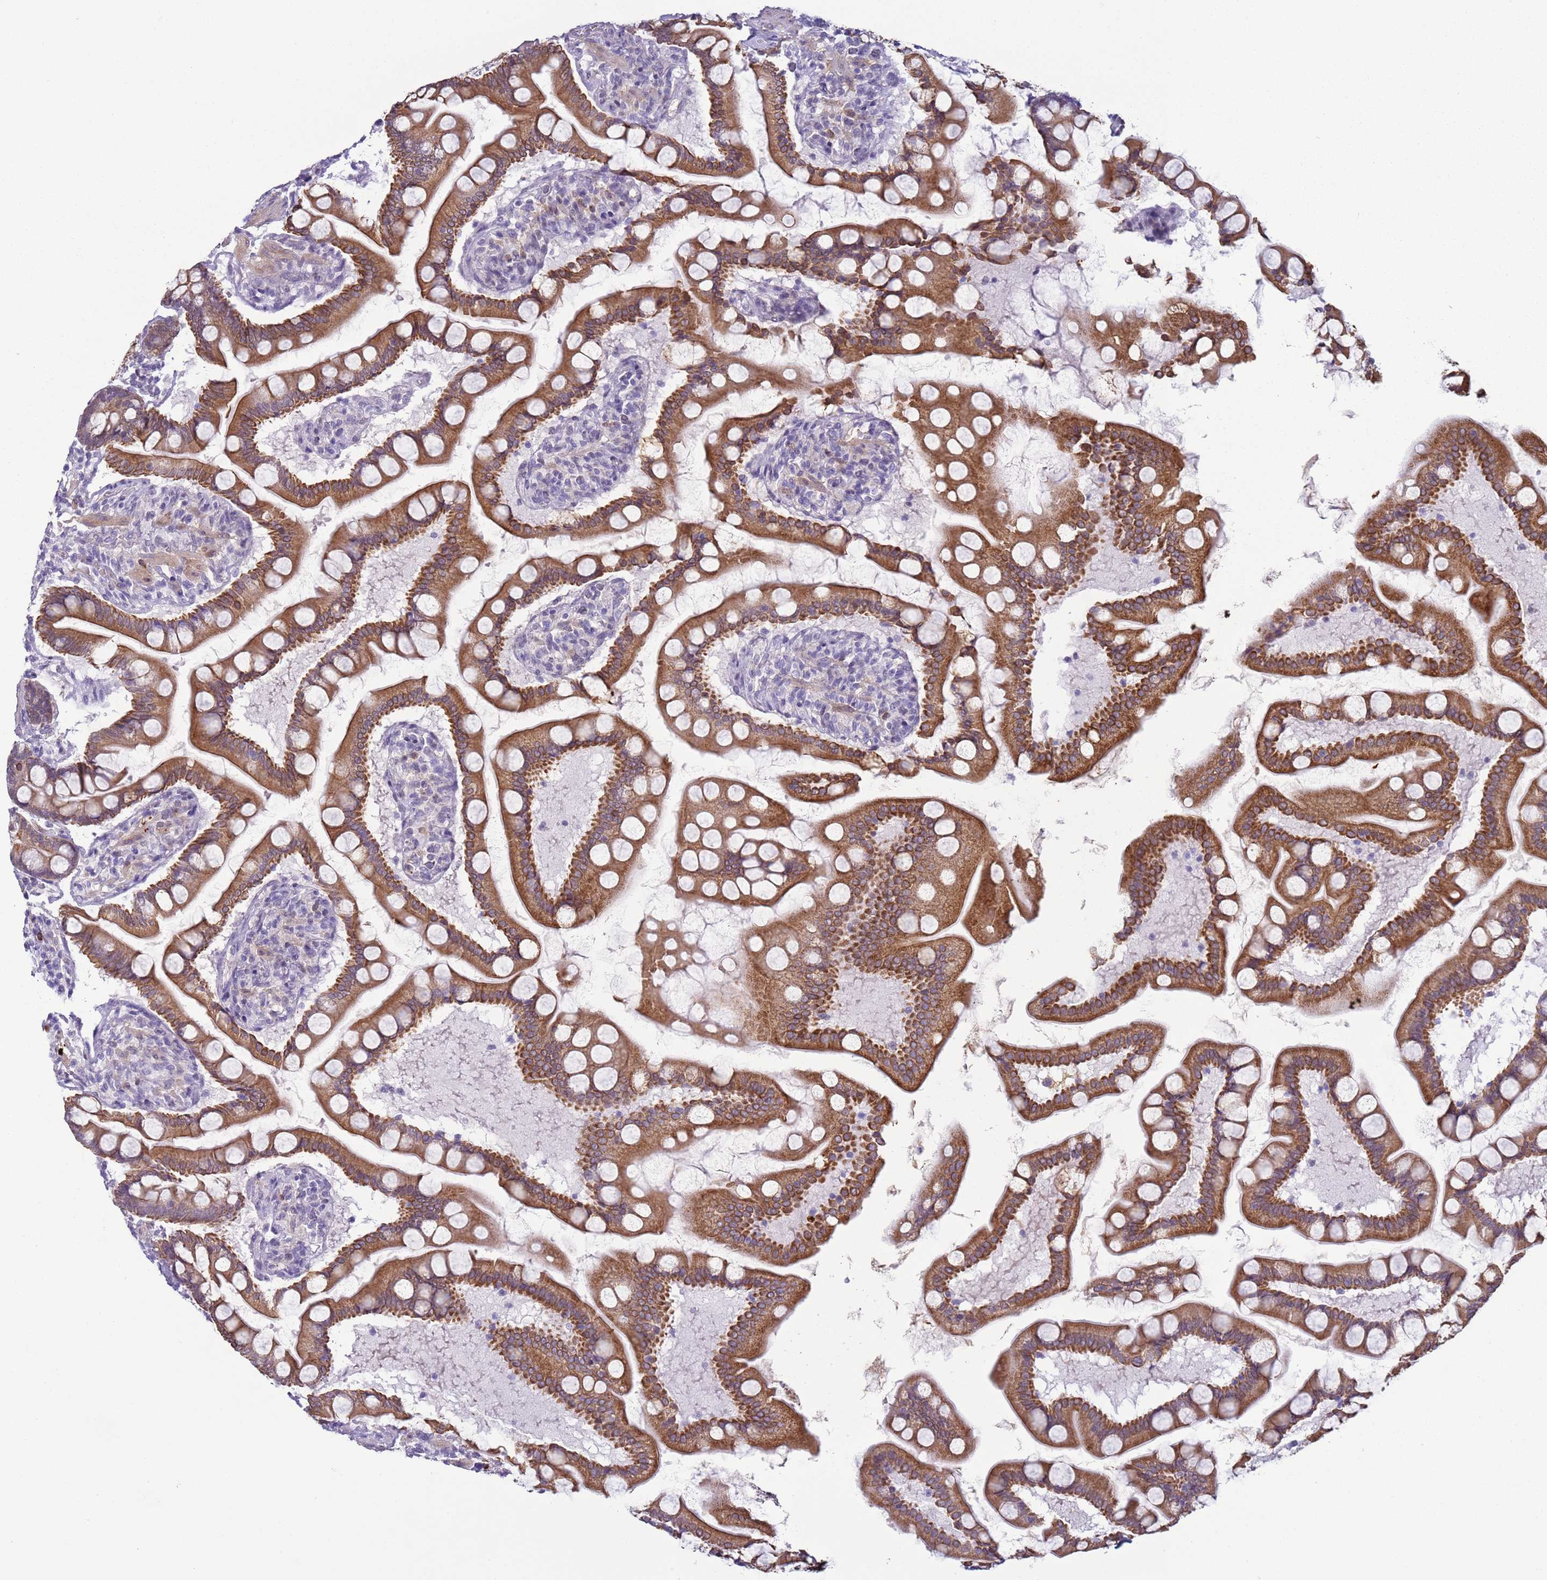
{"staining": {"intensity": "moderate", "quantity": ">75%", "location": "cytoplasmic/membranous"}, "tissue": "small intestine", "cell_type": "Glandular cells", "image_type": "normal", "snomed": [{"axis": "morphology", "description": "Normal tissue, NOS"}, {"axis": "topography", "description": "Small intestine"}], "caption": "This is a photomicrograph of IHC staining of benign small intestine, which shows moderate staining in the cytoplasmic/membranous of glandular cells.", "gene": "NPAP1", "patient": {"sex": "male", "age": 41}}